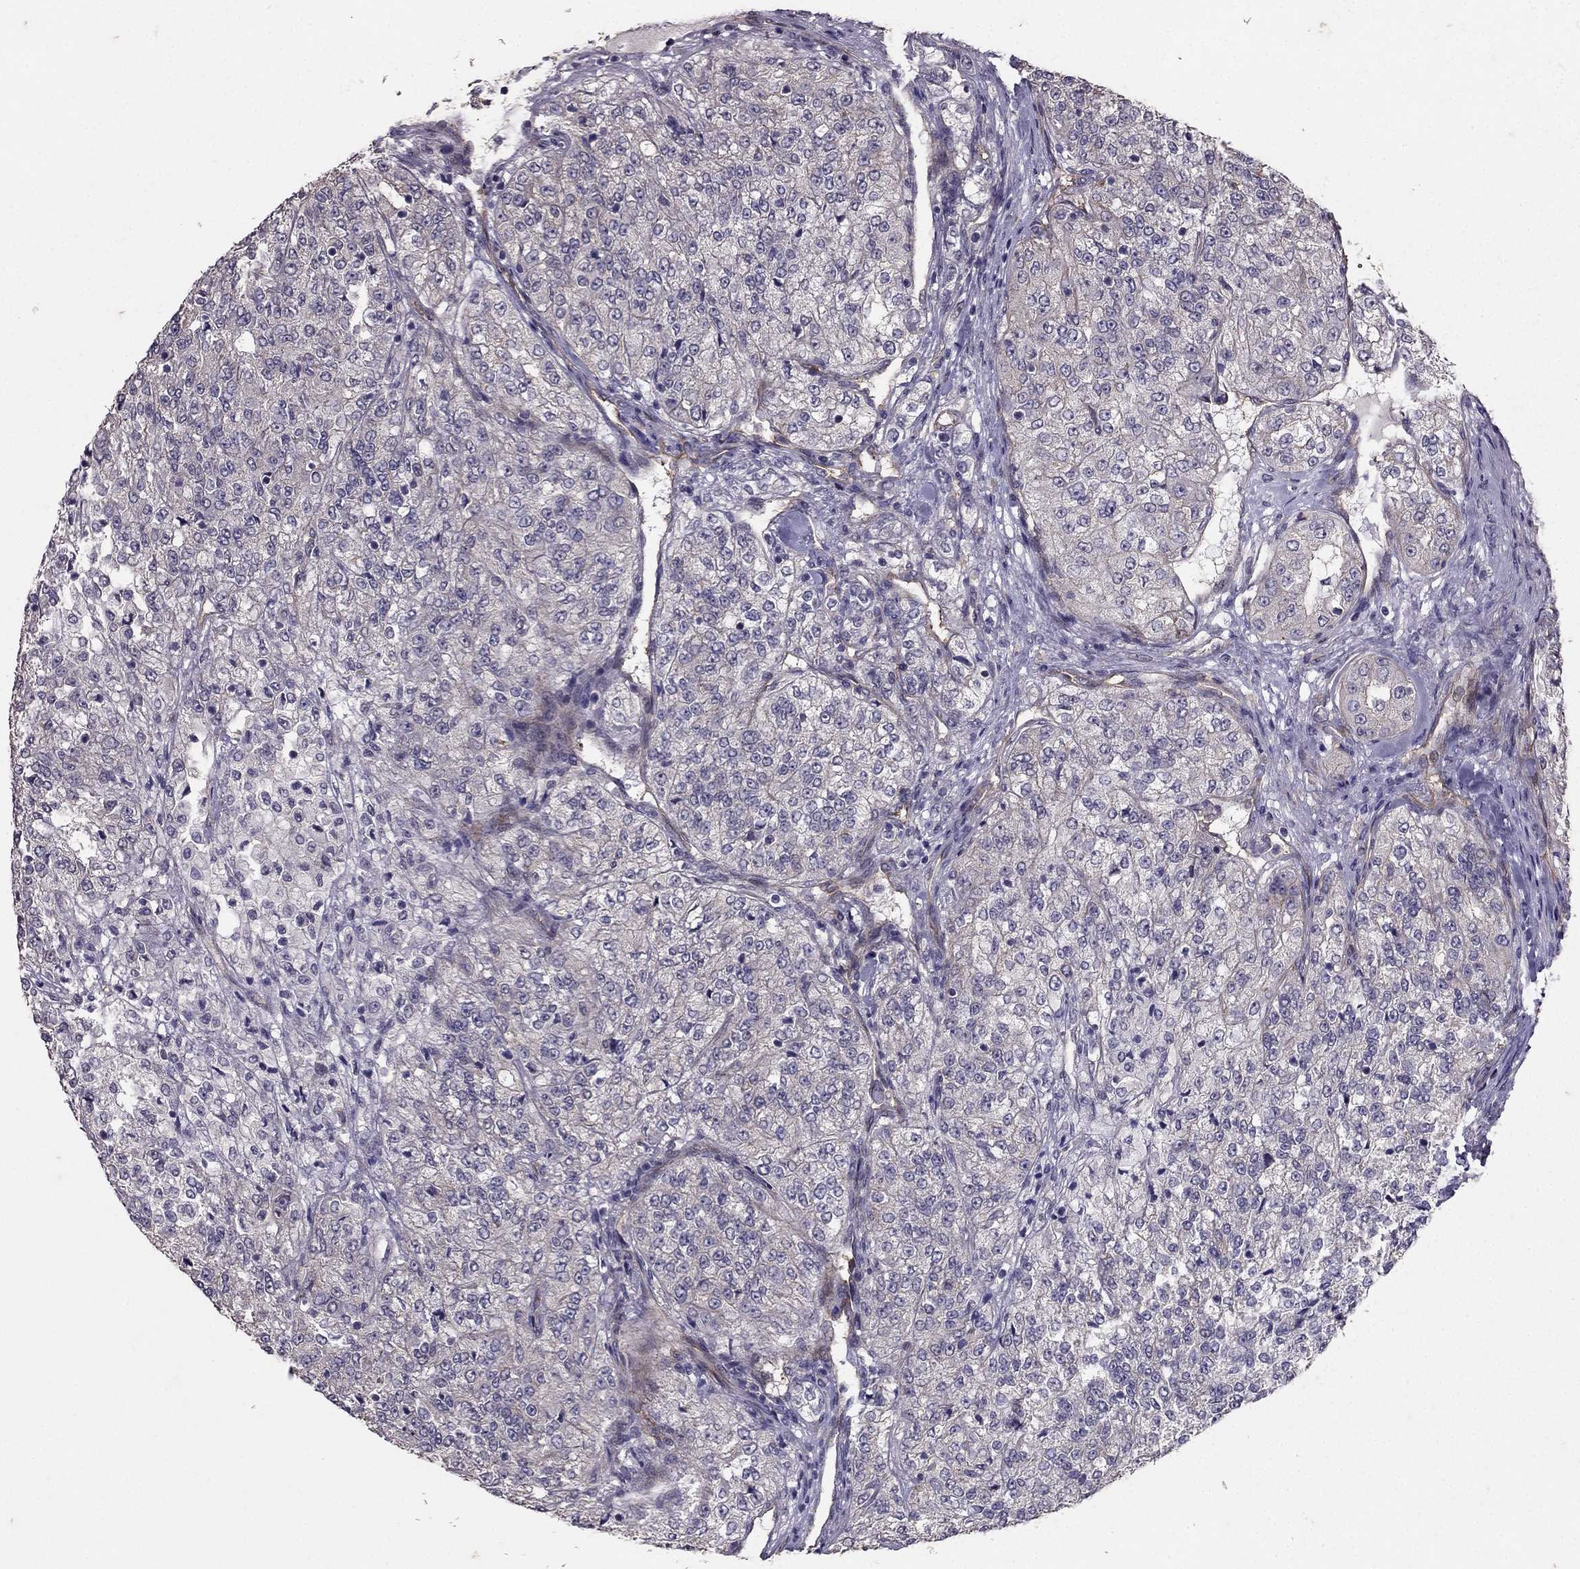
{"staining": {"intensity": "negative", "quantity": "none", "location": "none"}, "tissue": "renal cancer", "cell_type": "Tumor cells", "image_type": "cancer", "snomed": [{"axis": "morphology", "description": "Adenocarcinoma, NOS"}, {"axis": "topography", "description": "Kidney"}], "caption": "Photomicrograph shows no protein expression in tumor cells of adenocarcinoma (renal) tissue.", "gene": "RASIP1", "patient": {"sex": "female", "age": 63}}